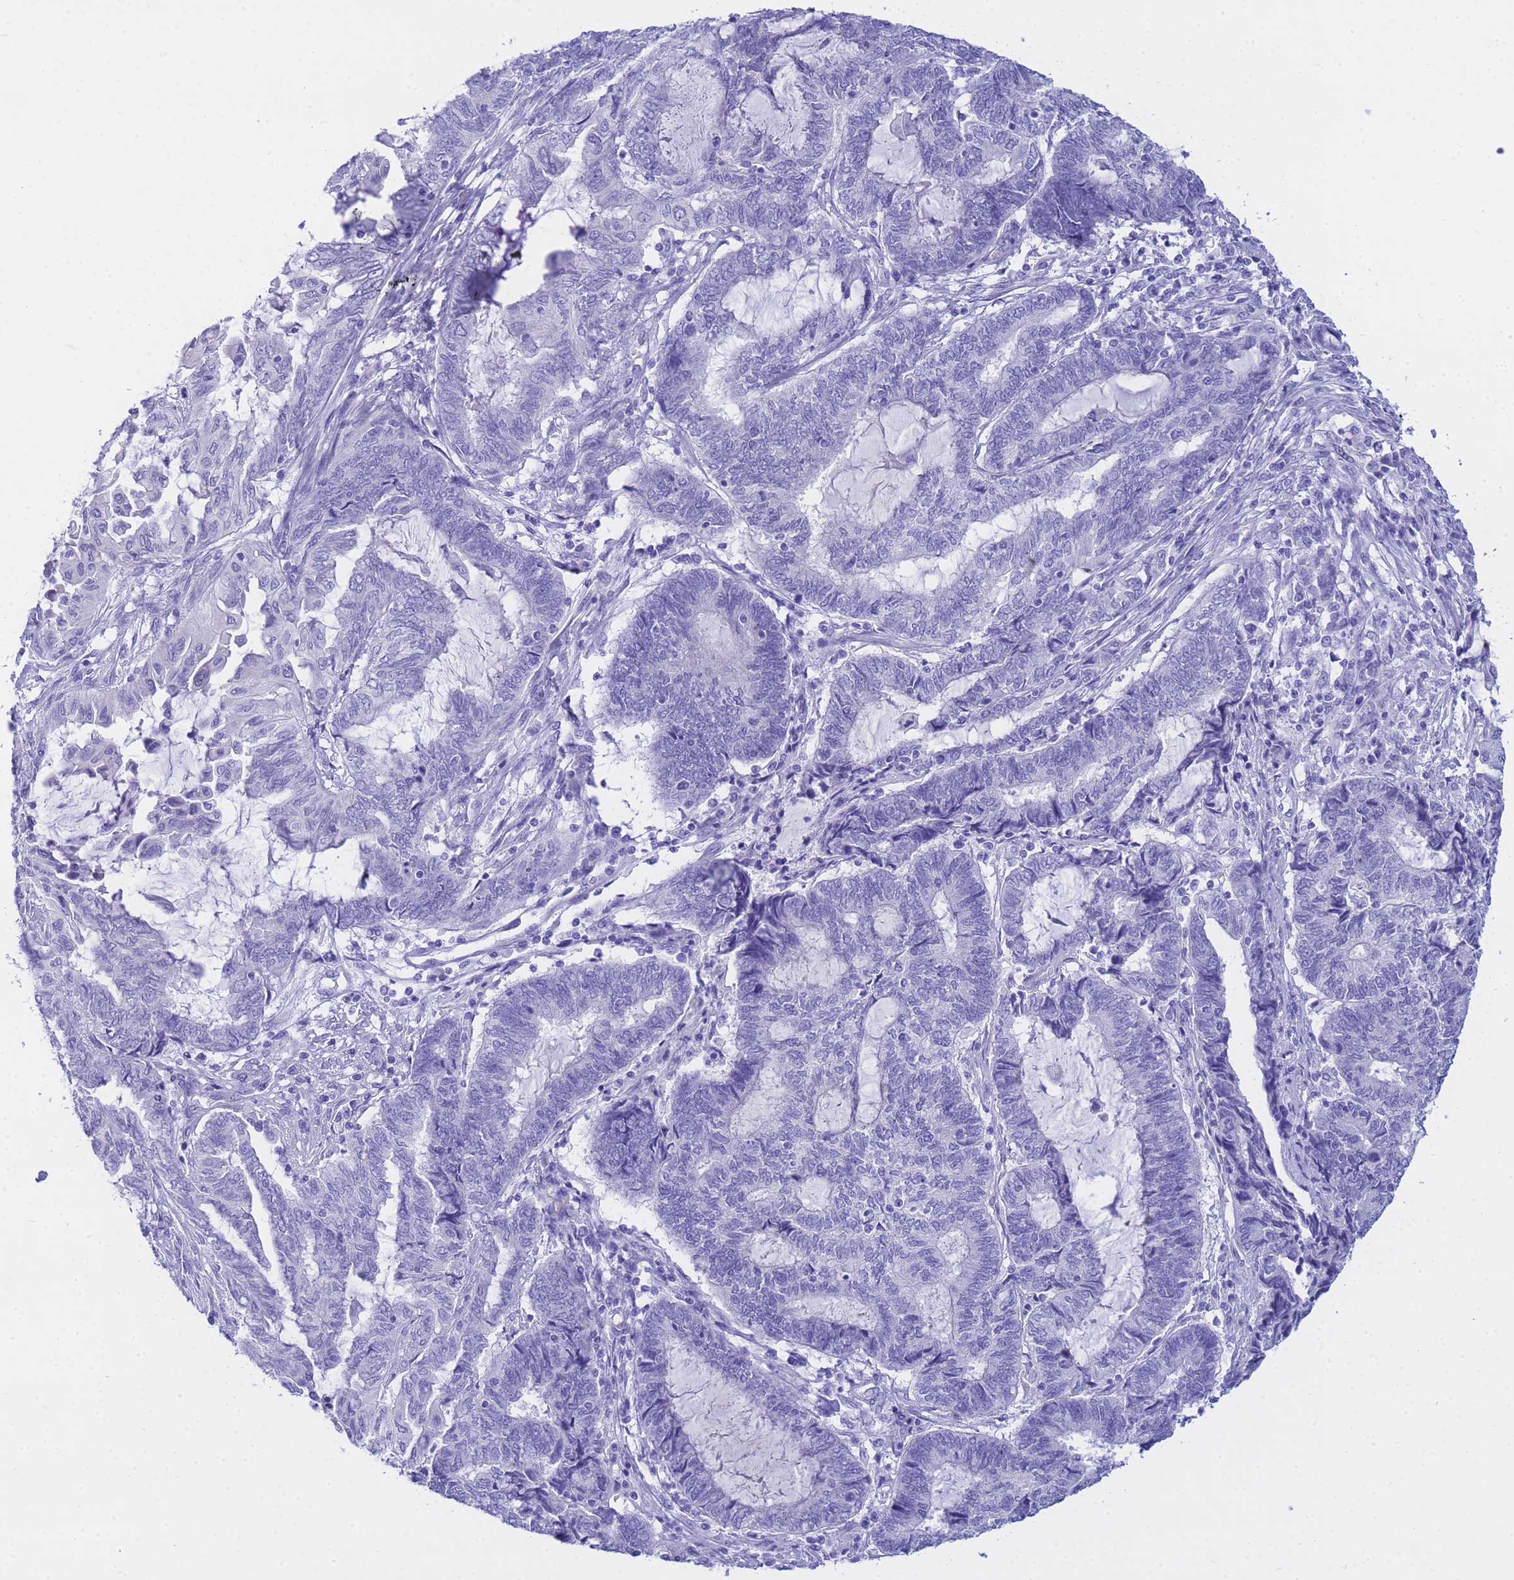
{"staining": {"intensity": "negative", "quantity": "none", "location": "none"}, "tissue": "endometrial cancer", "cell_type": "Tumor cells", "image_type": "cancer", "snomed": [{"axis": "morphology", "description": "Adenocarcinoma, NOS"}, {"axis": "topography", "description": "Uterus"}, {"axis": "topography", "description": "Endometrium"}], "caption": "There is no significant expression in tumor cells of endometrial adenocarcinoma.", "gene": "AQP12A", "patient": {"sex": "female", "age": 70}}